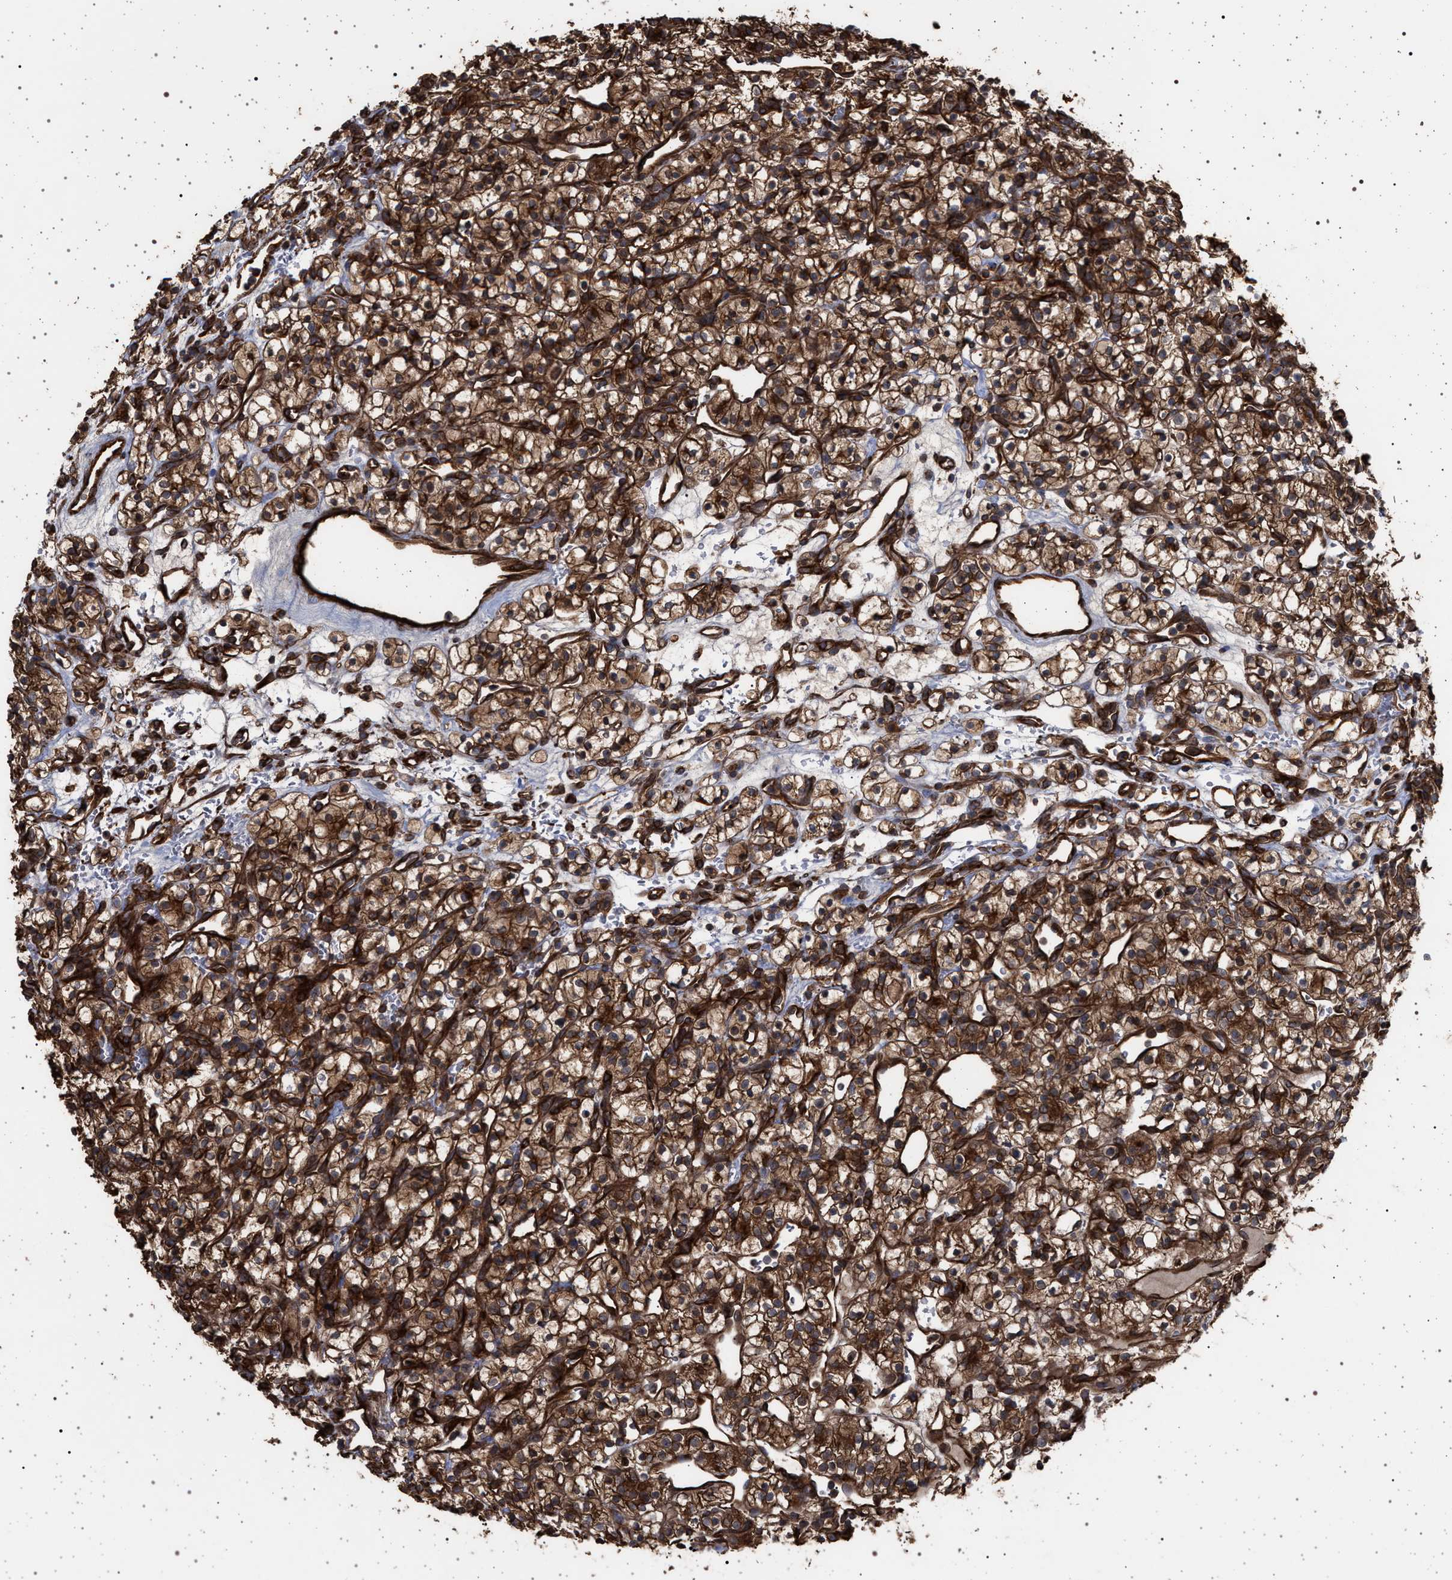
{"staining": {"intensity": "strong", "quantity": ">75%", "location": "cytoplasmic/membranous"}, "tissue": "renal cancer", "cell_type": "Tumor cells", "image_type": "cancer", "snomed": [{"axis": "morphology", "description": "Adenocarcinoma, NOS"}, {"axis": "topography", "description": "Kidney"}], "caption": "A histopathology image of human renal adenocarcinoma stained for a protein reveals strong cytoplasmic/membranous brown staining in tumor cells.", "gene": "IFT20", "patient": {"sex": "female", "age": 57}}